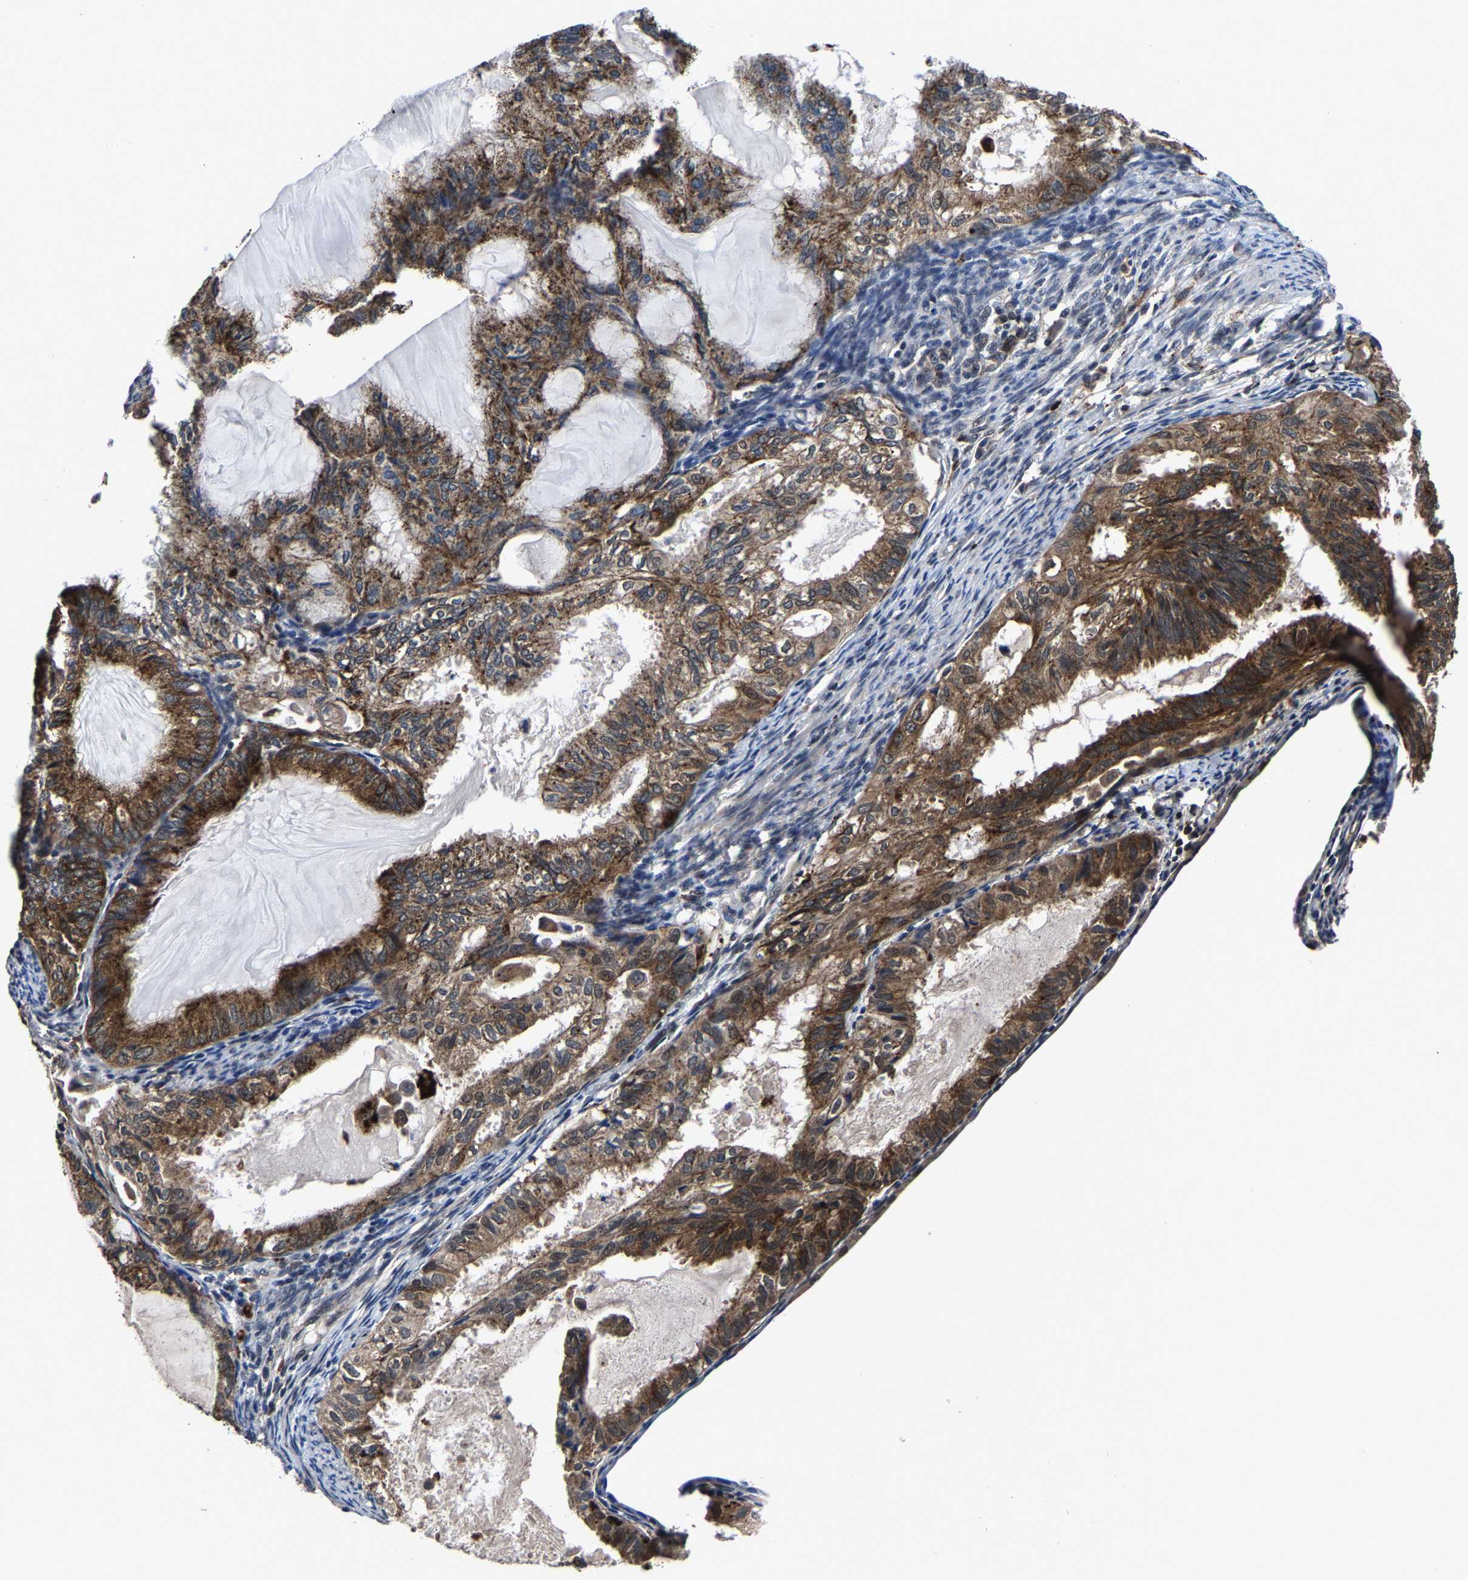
{"staining": {"intensity": "strong", "quantity": ">75%", "location": "cytoplasmic/membranous"}, "tissue": "cervical cancer", "cell_type": "Tumor cells", "image_type": "cancer", "snomed": [{"axis": "morphology", "description": "Normal tissue, NOS"}, {"axis": "morphology", "description": "Adenocarcinoma, NOS"}, {"axis": "topography", "description": "Cervix"}, {"axis": "topography", "description": "Endometrium"}], "caption": "Strong cytoplasmic/membranous expression is appreciated in about >75% of tumor cells in cervical cancer.", "gene": "ZCCHC7", "patient": {"sex": "female", "age": 86}}